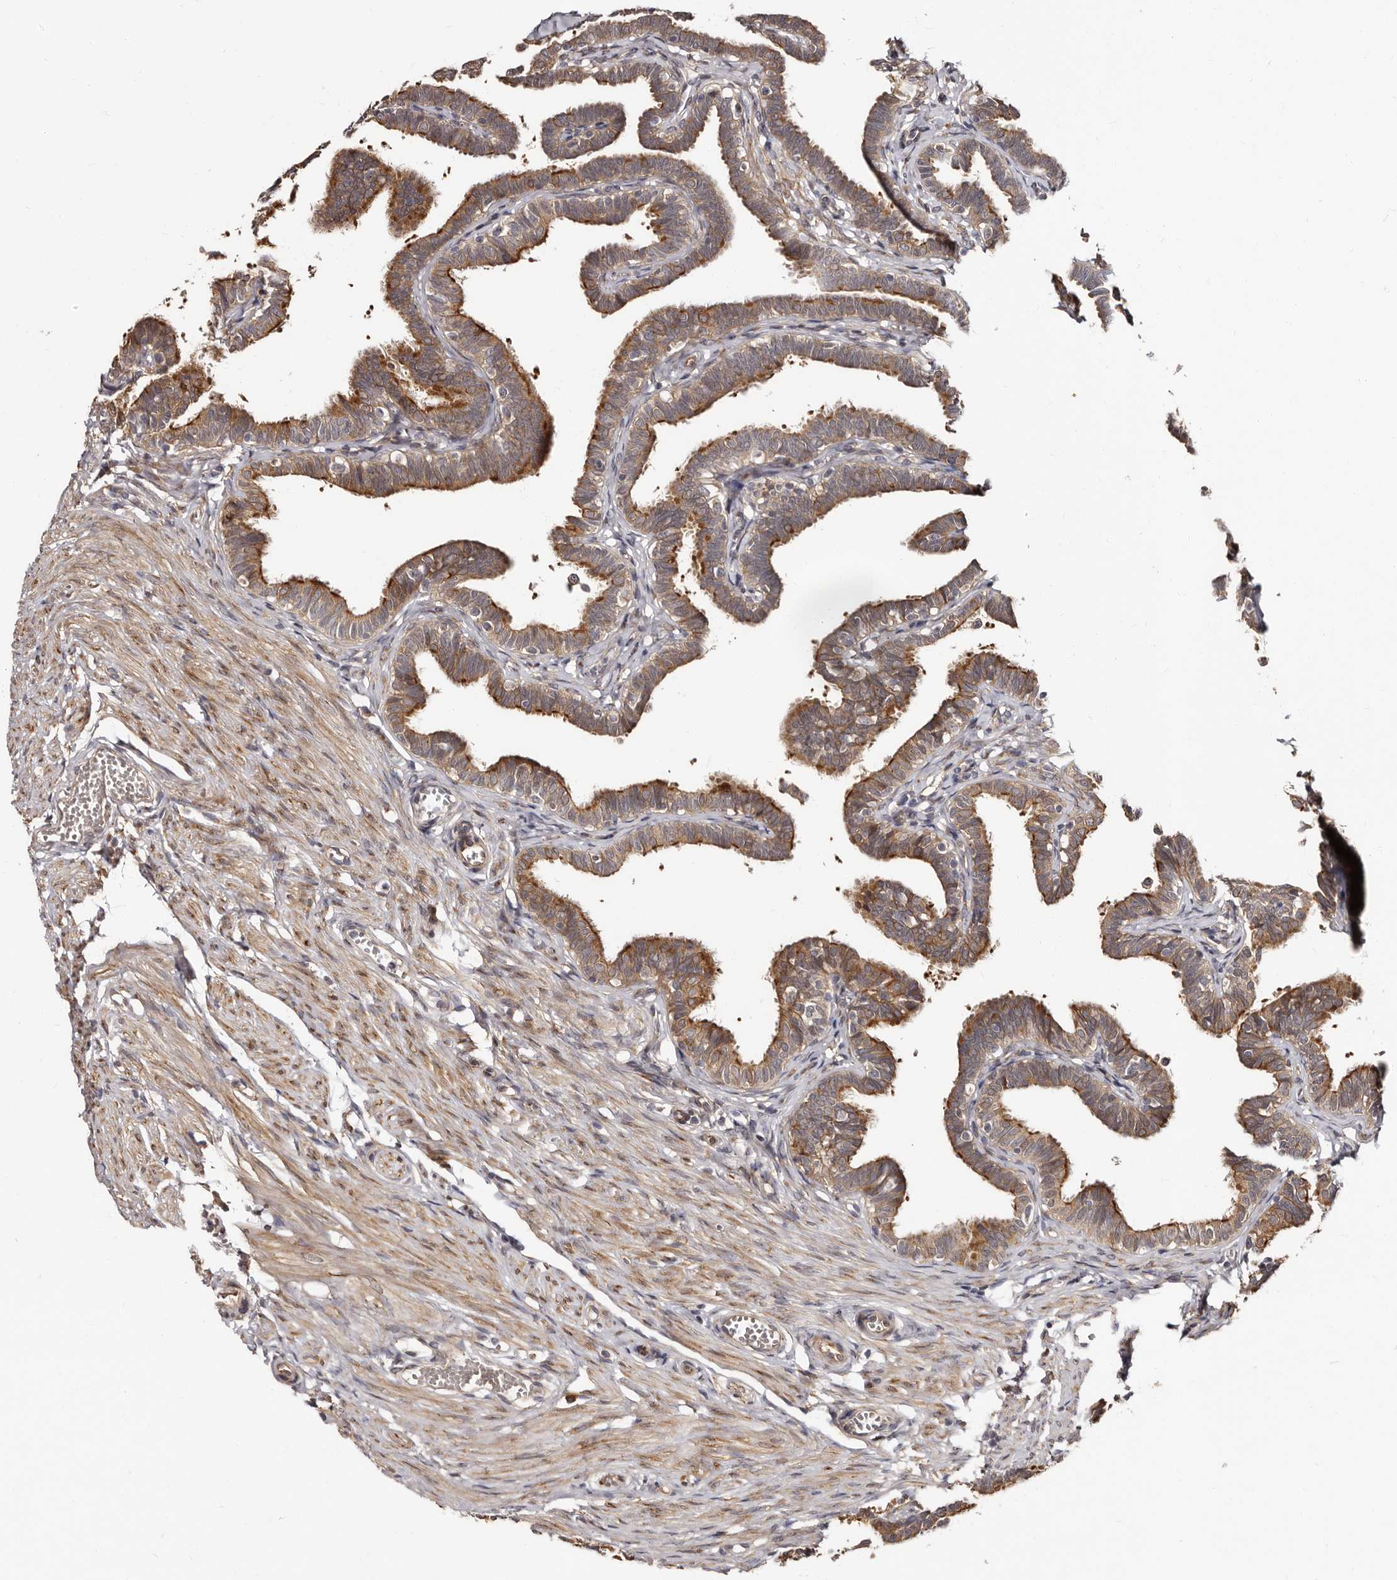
{"staining": {"intensity": "moderate", "quantity": ">75%", "location": "cytoplasmic/membranous"}, "tissue": "fallopian tube", "cell_type": "Glandular cells", "image_type": "normal", "snomed": [{"axis": "morphology", "description": "Normal tissue, NOS"}, {"axis": "topography", "description": "Fallopian tube"}, {"axis": "topography", "description": "Ovary"}], "caption": "Immunohistochemical staining of normal fallopian tube shows moderate cytoplasmic/membranous protein positivity in approximately >75% of glandular cells.", "gene": "TBC1D22B", "patient": {"sex": "female", "age": 23}}